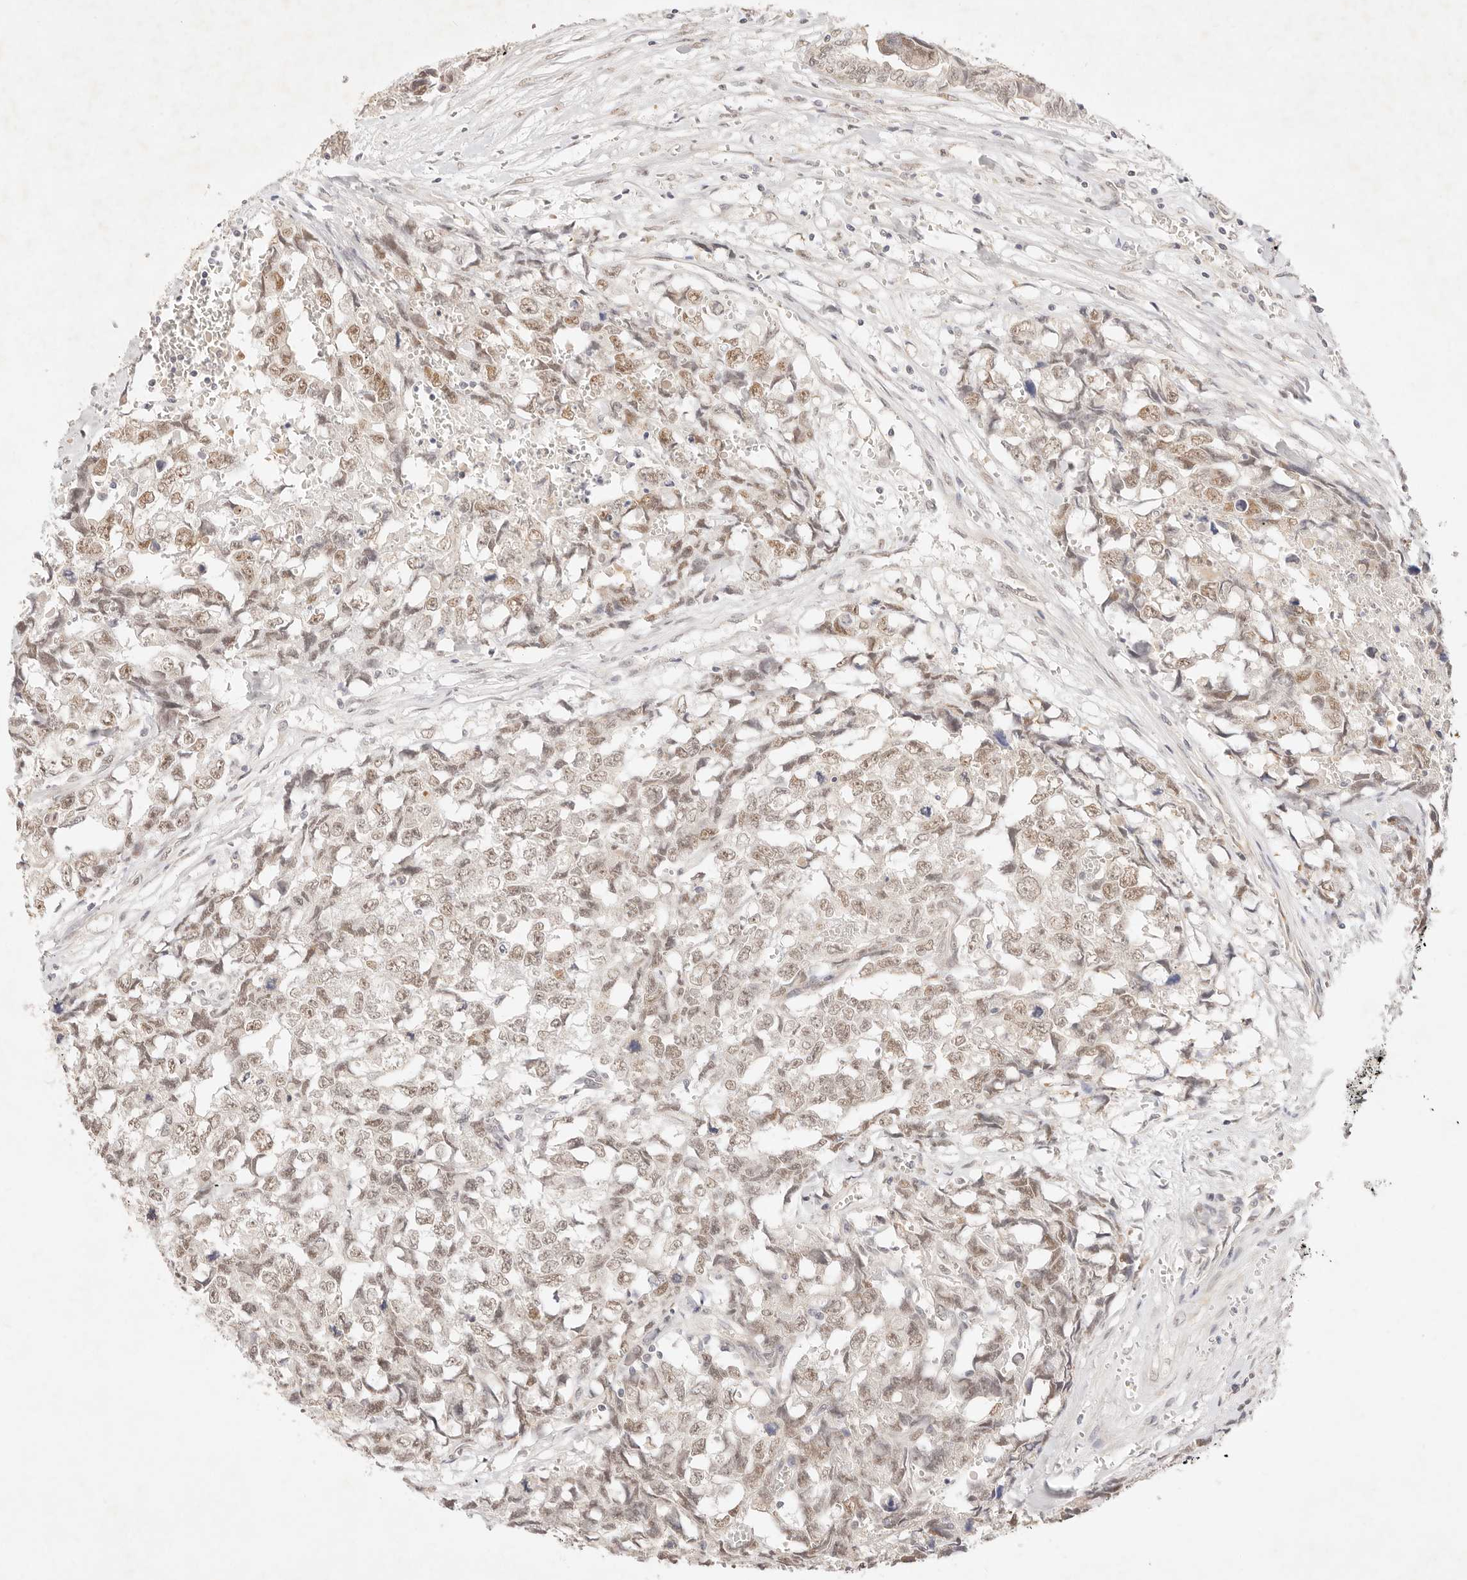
{"staining": {"intensity": "moderate", "quantity": "25%-75%", "location": "nuclear"}, "tissue": "testis cancer", "cell_type": "Tumor cells", "image_type": "cancer", "snomed": [{"axis": "morphology", "description": "Carcinoma, Embryonal, NOS"}, {"axis": "topography", "description": "Testis"}], "caption": "A medium amount of moderate nuclear staining is appreciated in approximately 25%-75% of tumor cells in testis cancer tissue.", "gene": "GPR156", "patient": {"sex": "male", "age": 31}}